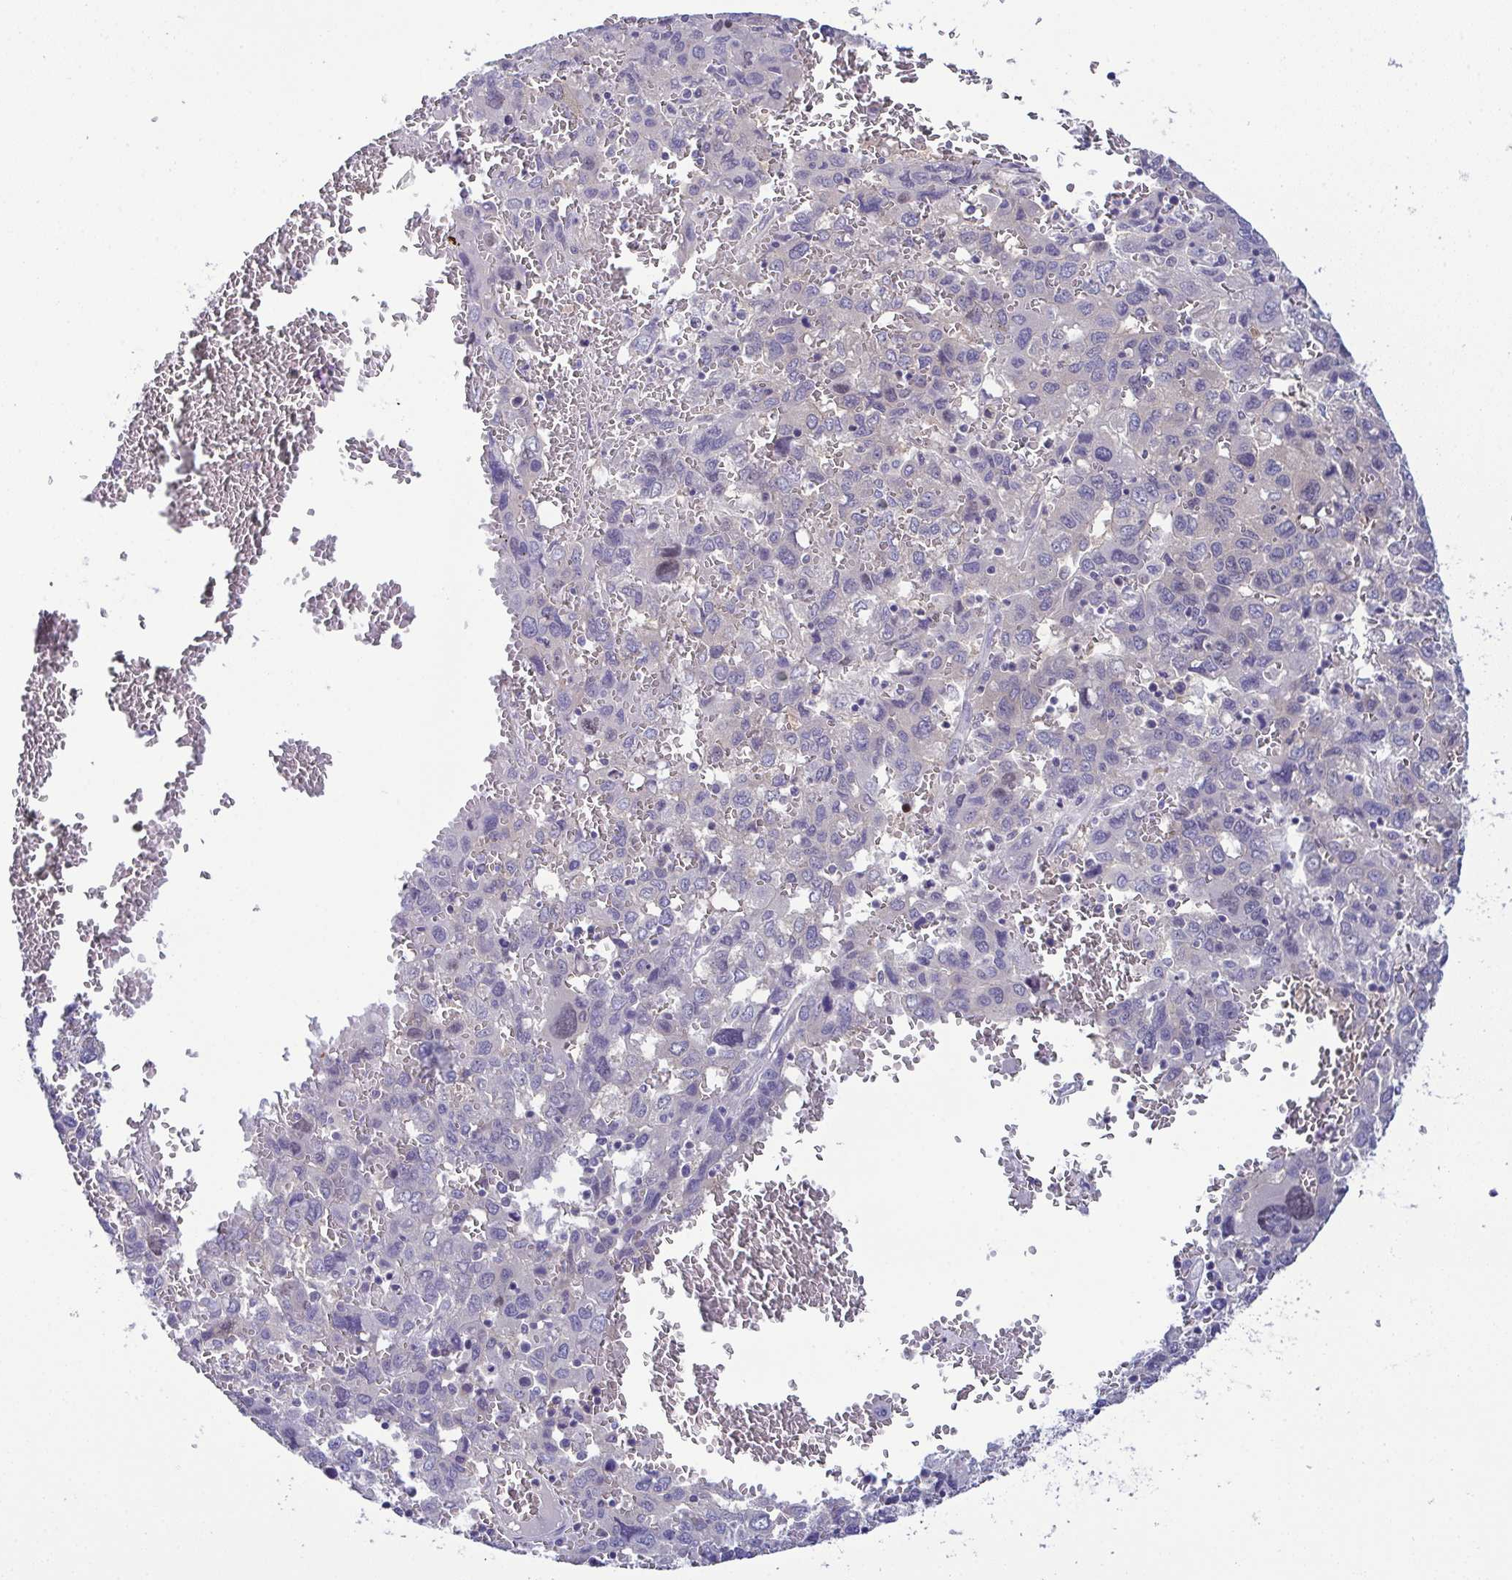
{"staining": {"intensity": "negative", "quantity": "none", "location": "none"}, "tissue": "liver cancer", "cell_type": "Tumor cells", "image_type": "cancer", "snomed": [{"axis": "morphology", "description": "Carcinoma, Hepatocellular, NOS"}, {"axis": "topography", "description": "Liver"}], "caption": "IHC of human liver hepatocellular carcinoma reveals no expression in tumor cells.", "gene": "CFAP97D1", "patient": {"sex": "male", "age": 69}}